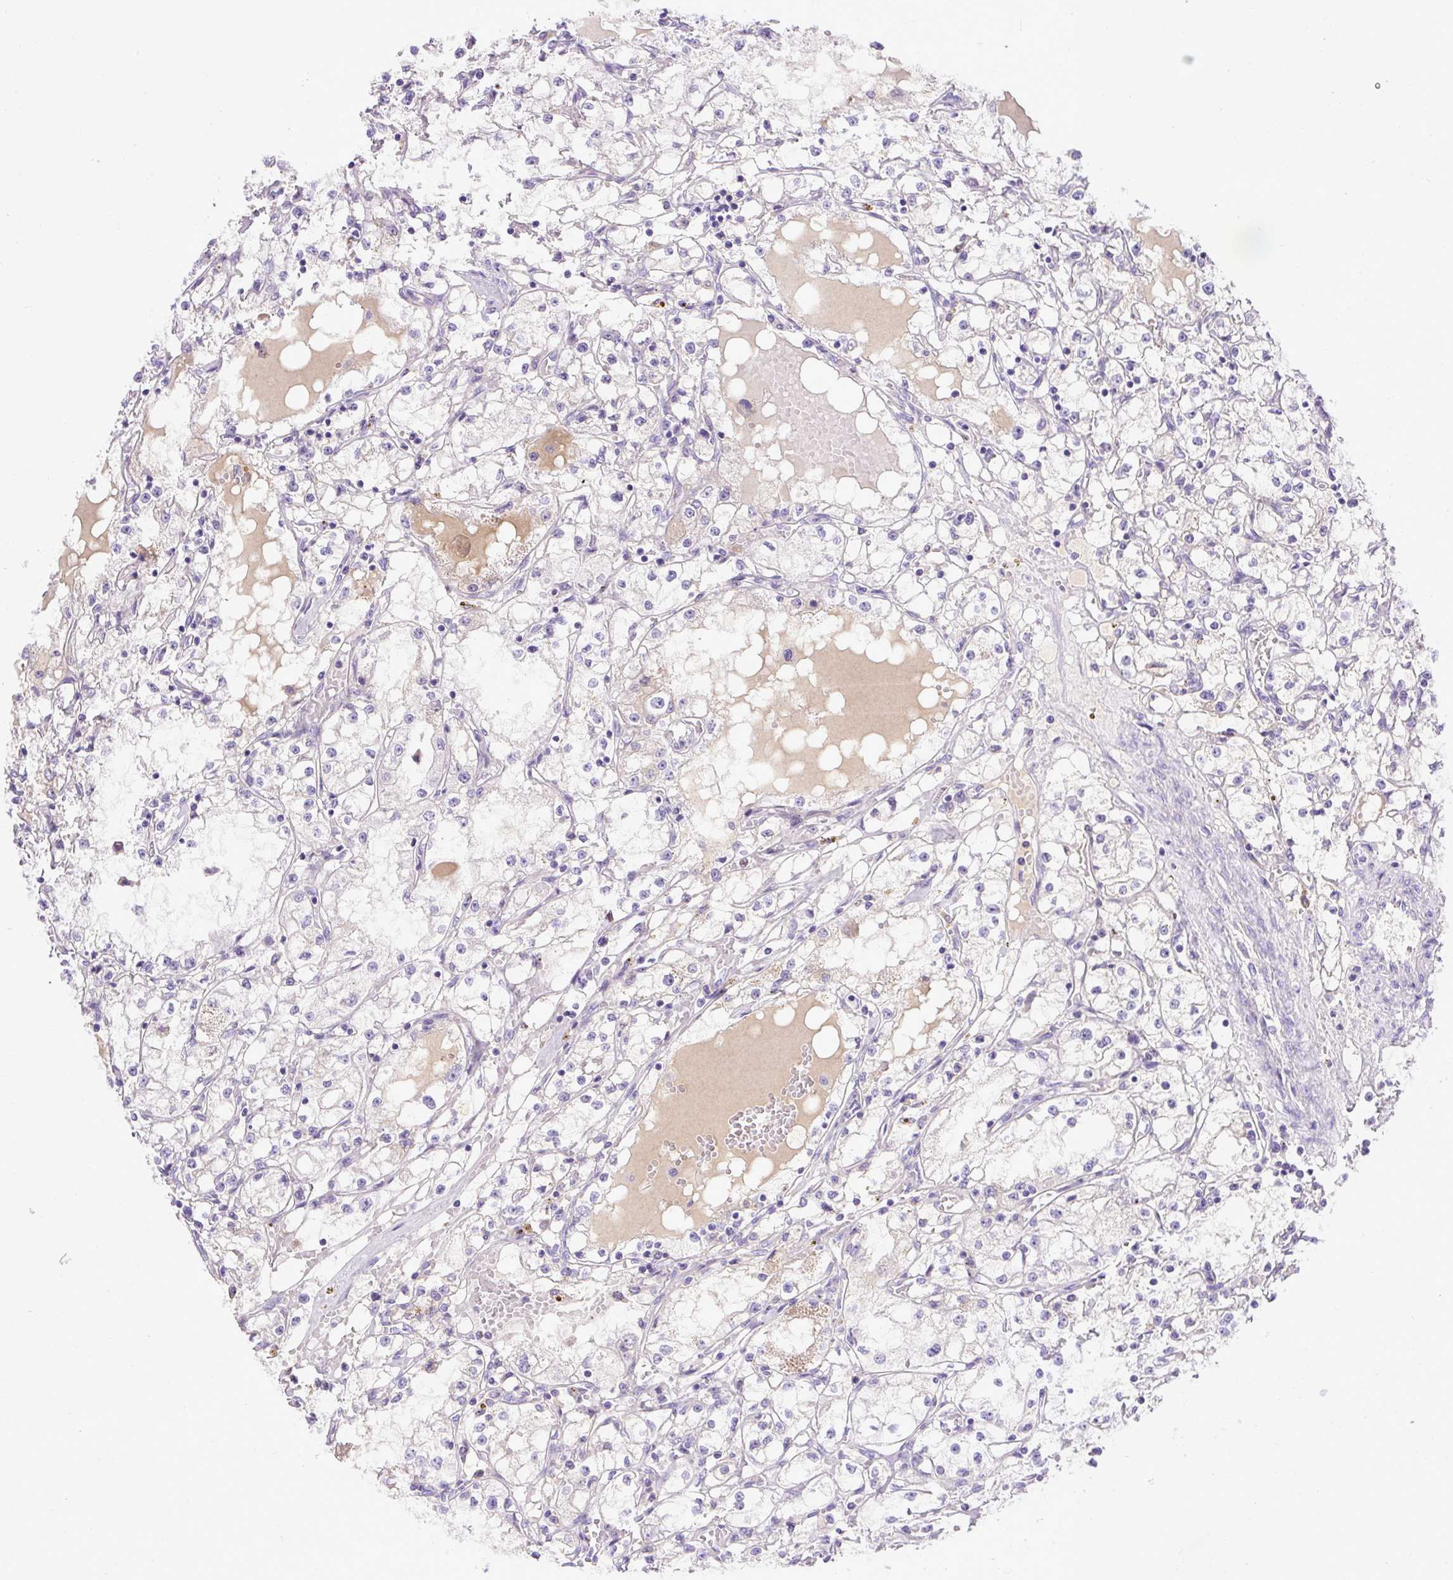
{"staining": {"intensity": "negative", "quantity": "none", "location": "none"}, "tissue": "renal cancer", "cell_type": "Tumor cells", "image_type": "cancer", "snomed": [{"axis": "morphology", "description": "Adenocarcinoma, NOS"}, {"axis": "topography", "description": "Kidney"}], "caption": "Immunohistochemical staining of adenocarcinoma (renal) shows no significant expression in tumor cells. Nuclei are stained in blue.", "gene": "SPTBN5", "patient": {"sex": "male", "age": 56}}